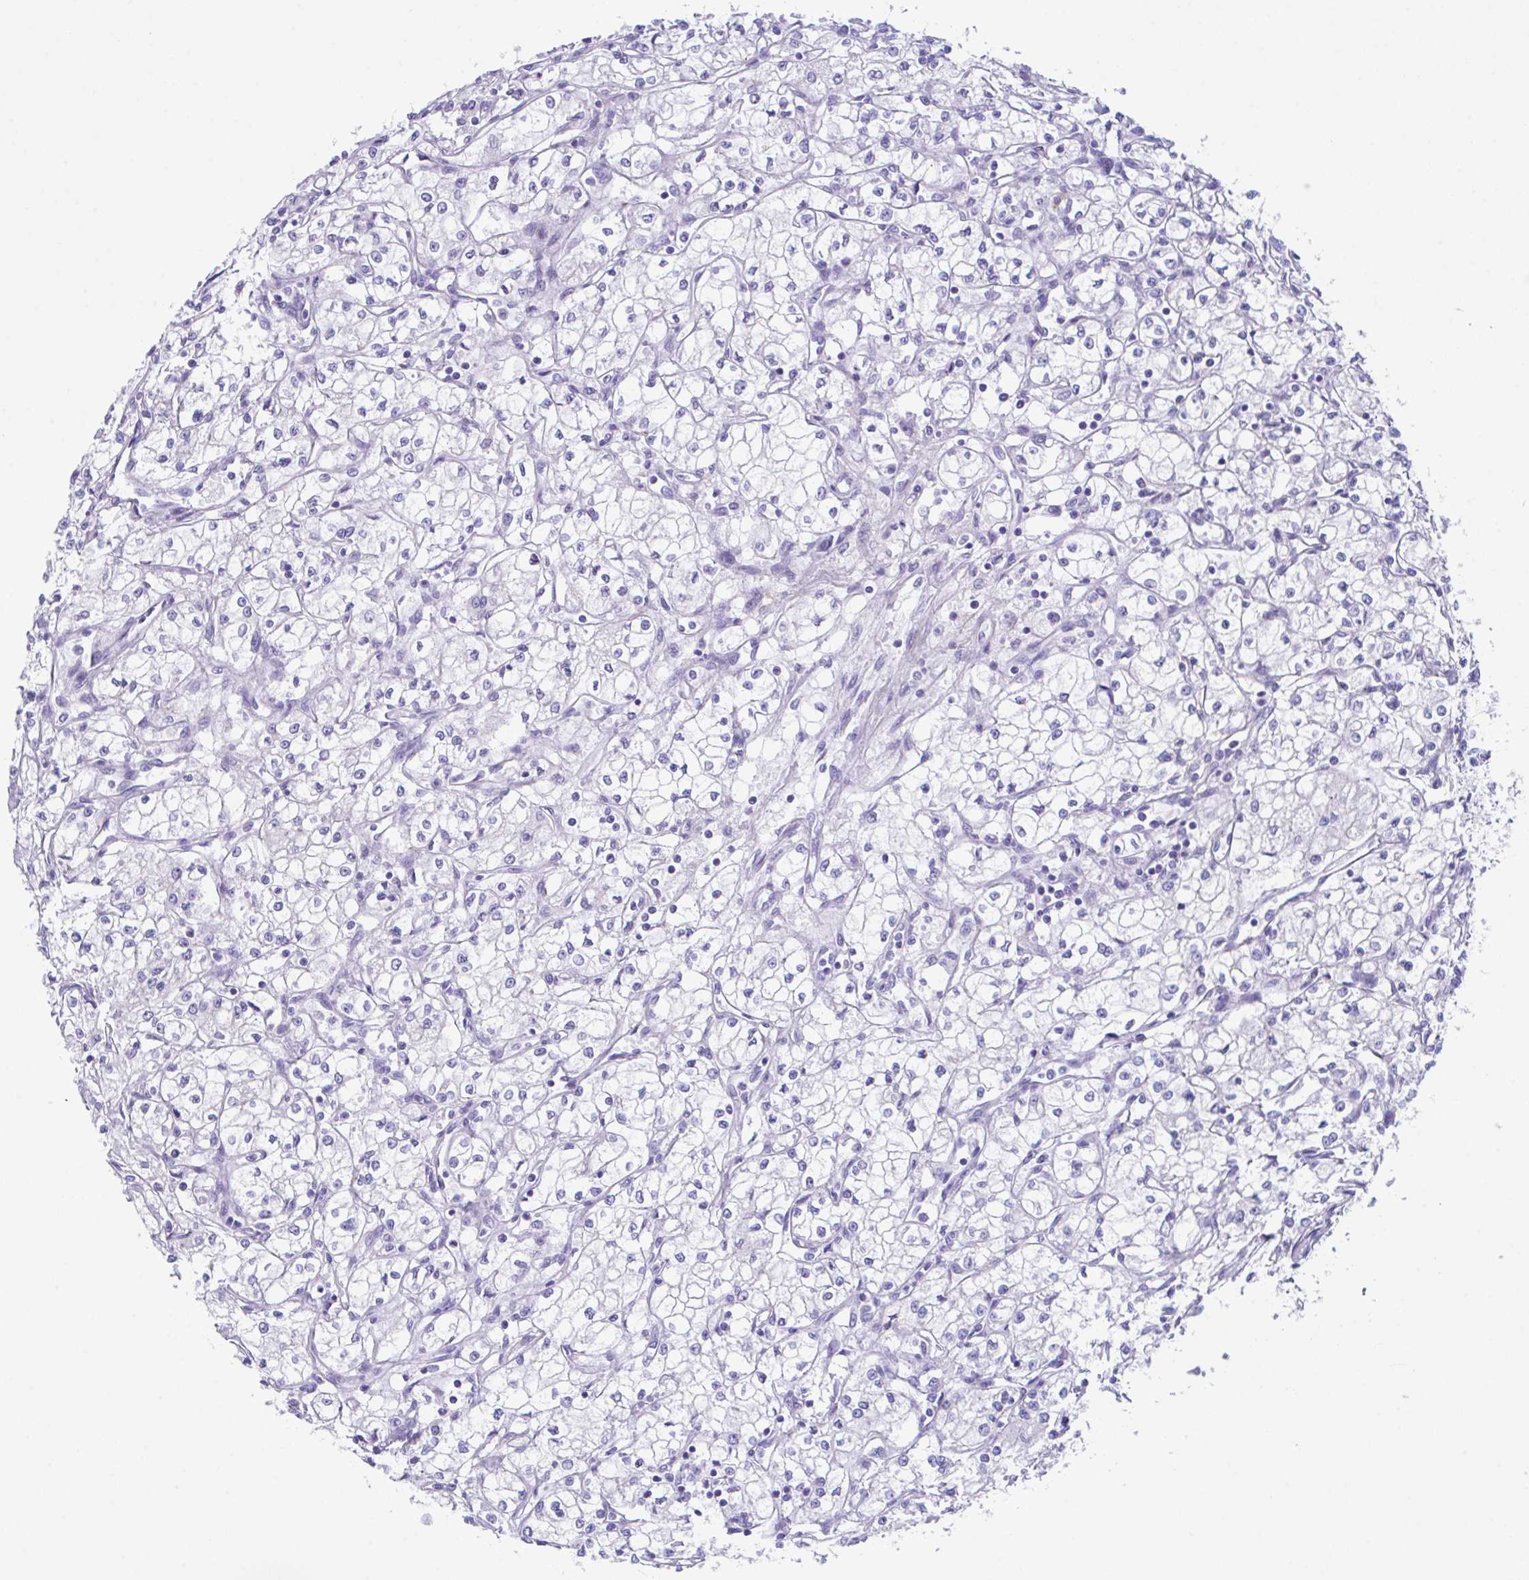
{"staining": {"intensity": "negative", "quantity": "none", "location": "none"}, "tissue": "renal cancer", "cell_type": "Tumor cells", "image_type": "cancer", "snomed": [{"axis": "morphology", "description": "Adenocarcinoma, NOS"}, {"axis": "topography", "description": "Kidney"}], "caption": "IHC histopathology image of adenocarcinoma (renal) stained for a protein (brown), which shows no expression in tumor cells.", "gene": "SLC16A6", "patient": {"sex": "male", "age": 59}}